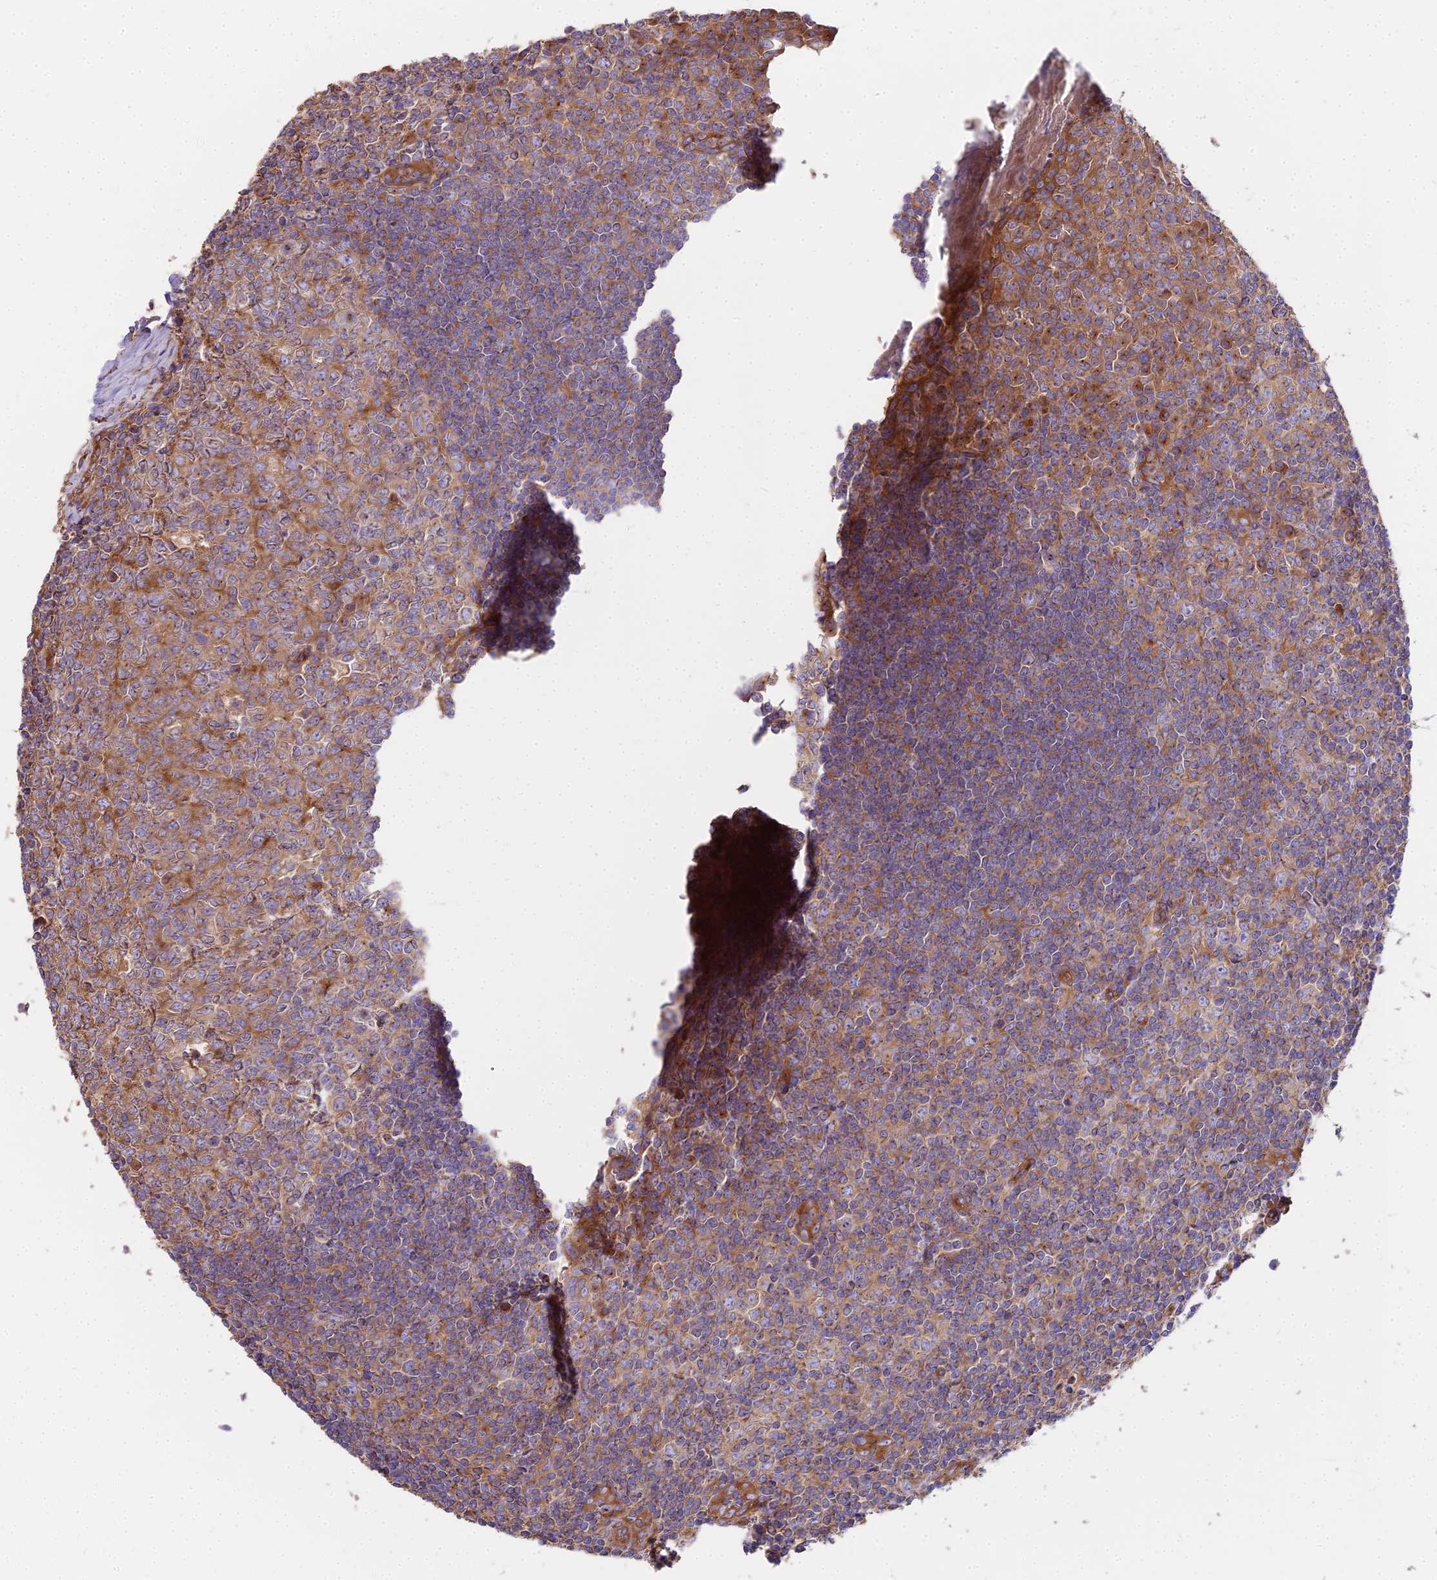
{"staining": {"intensity": "moderate", "quantity": "25%-75%", "location": "cytoplasmic/membranous"}, "tissue": "tonsil", "cell_type": "Germinal center cells", "image_type": "normal", "snomed": [{"axis": "morphology", "description": "Normal tissue, NOS"}, {"axis": "topography", "description": "Tonsil"}], "caption": "Tonsil stained with IHC exhibits moderate cytoplasmic/membranous expression in about 25%-75% of germinal center cells.", "gene": "DCTN3", "patient": {"sex": "male", "age": 27}}